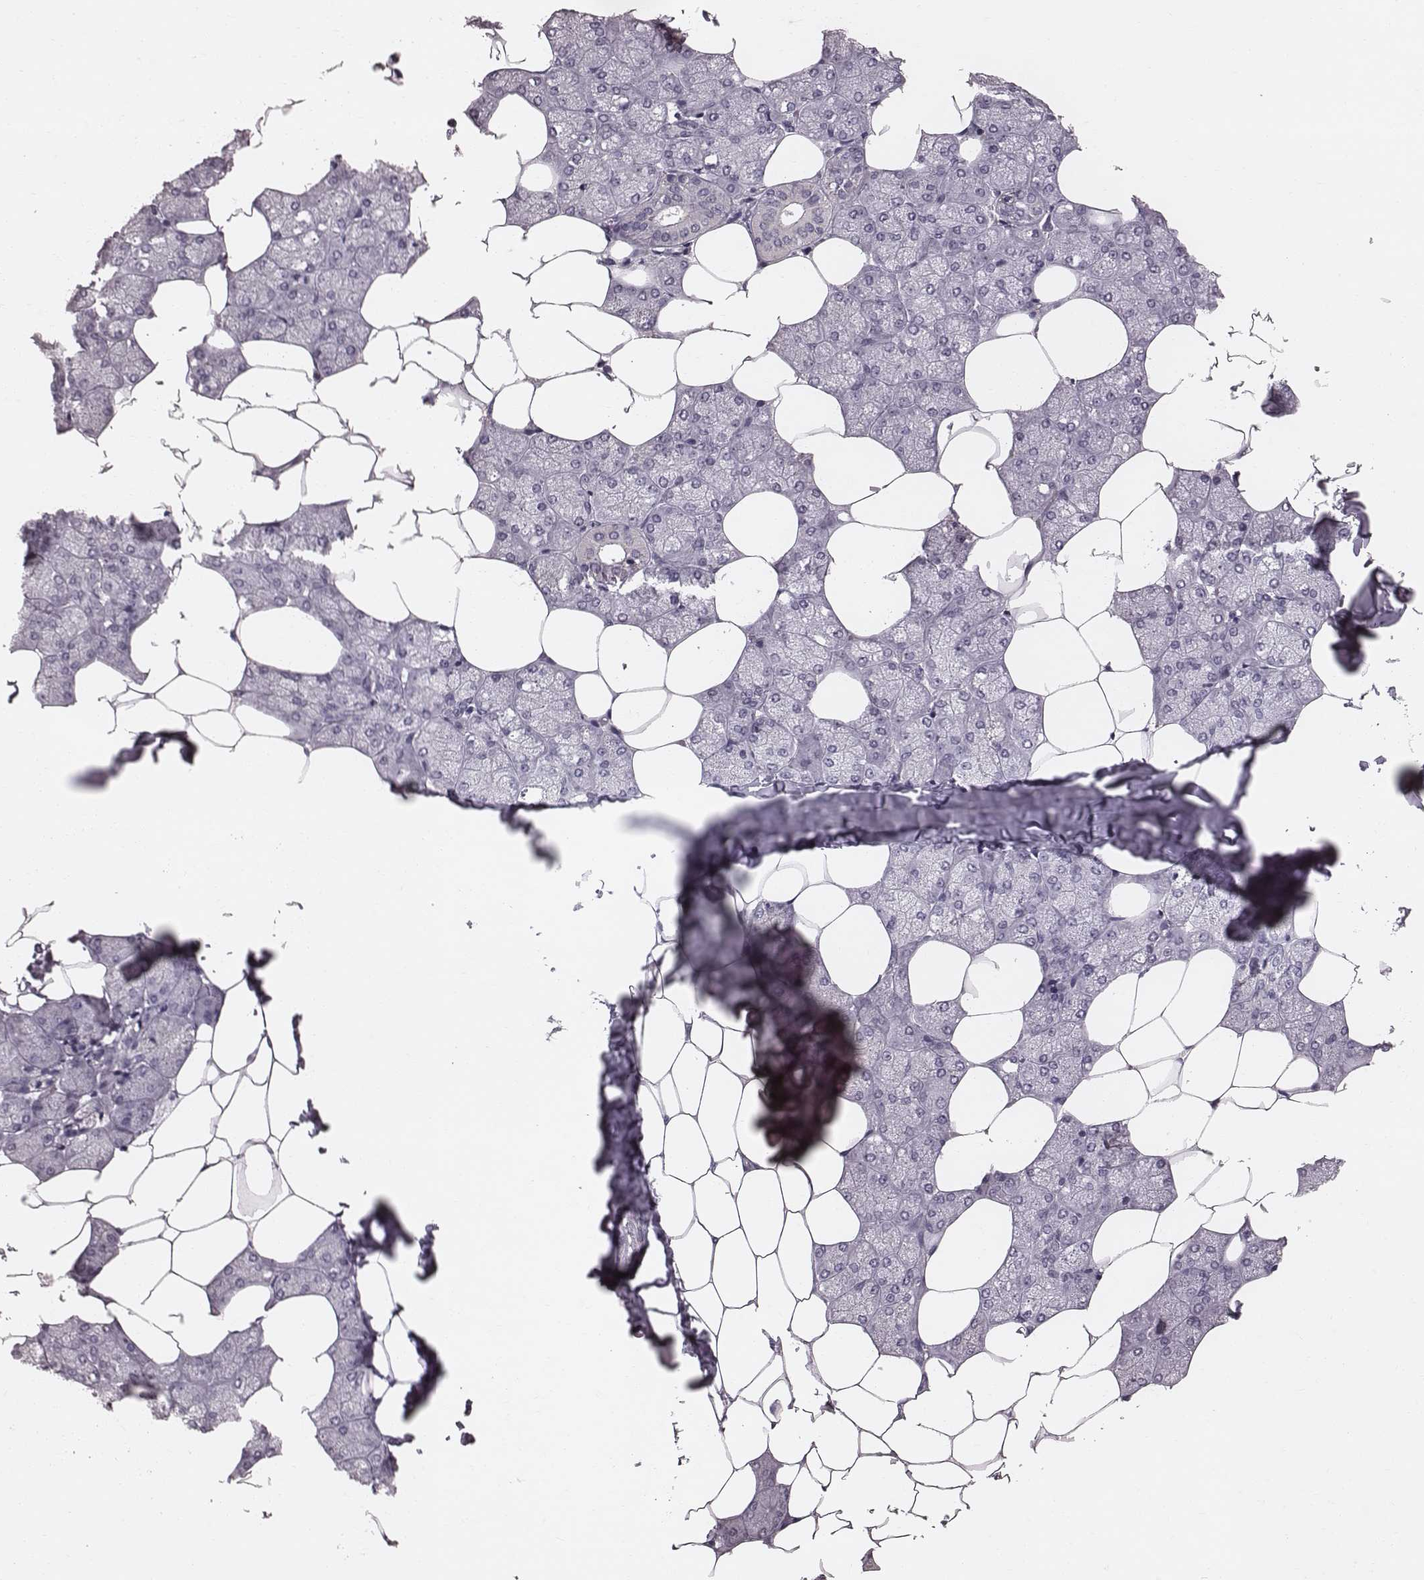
{"staining": {"intensity": "moderate", "quantity": "<25%", "location": "cytoplasmic/membranous"}, "tissue": "salivary gland", "cell_type": "Glandular cells", "image_type": "normal", "snomed": [{"axis": "morphology", "description": "Normal tissue, NOS"}, {"axis": "topography", "description": "Salivary gland"}], "caption": "Salivary gland stained with a brown dye reveals moderate cytoplasmic/membranous positive staining in about <25% of glandular cells.", "gene": "CFTR", "patient": {"sex": "female", "age": 43}}